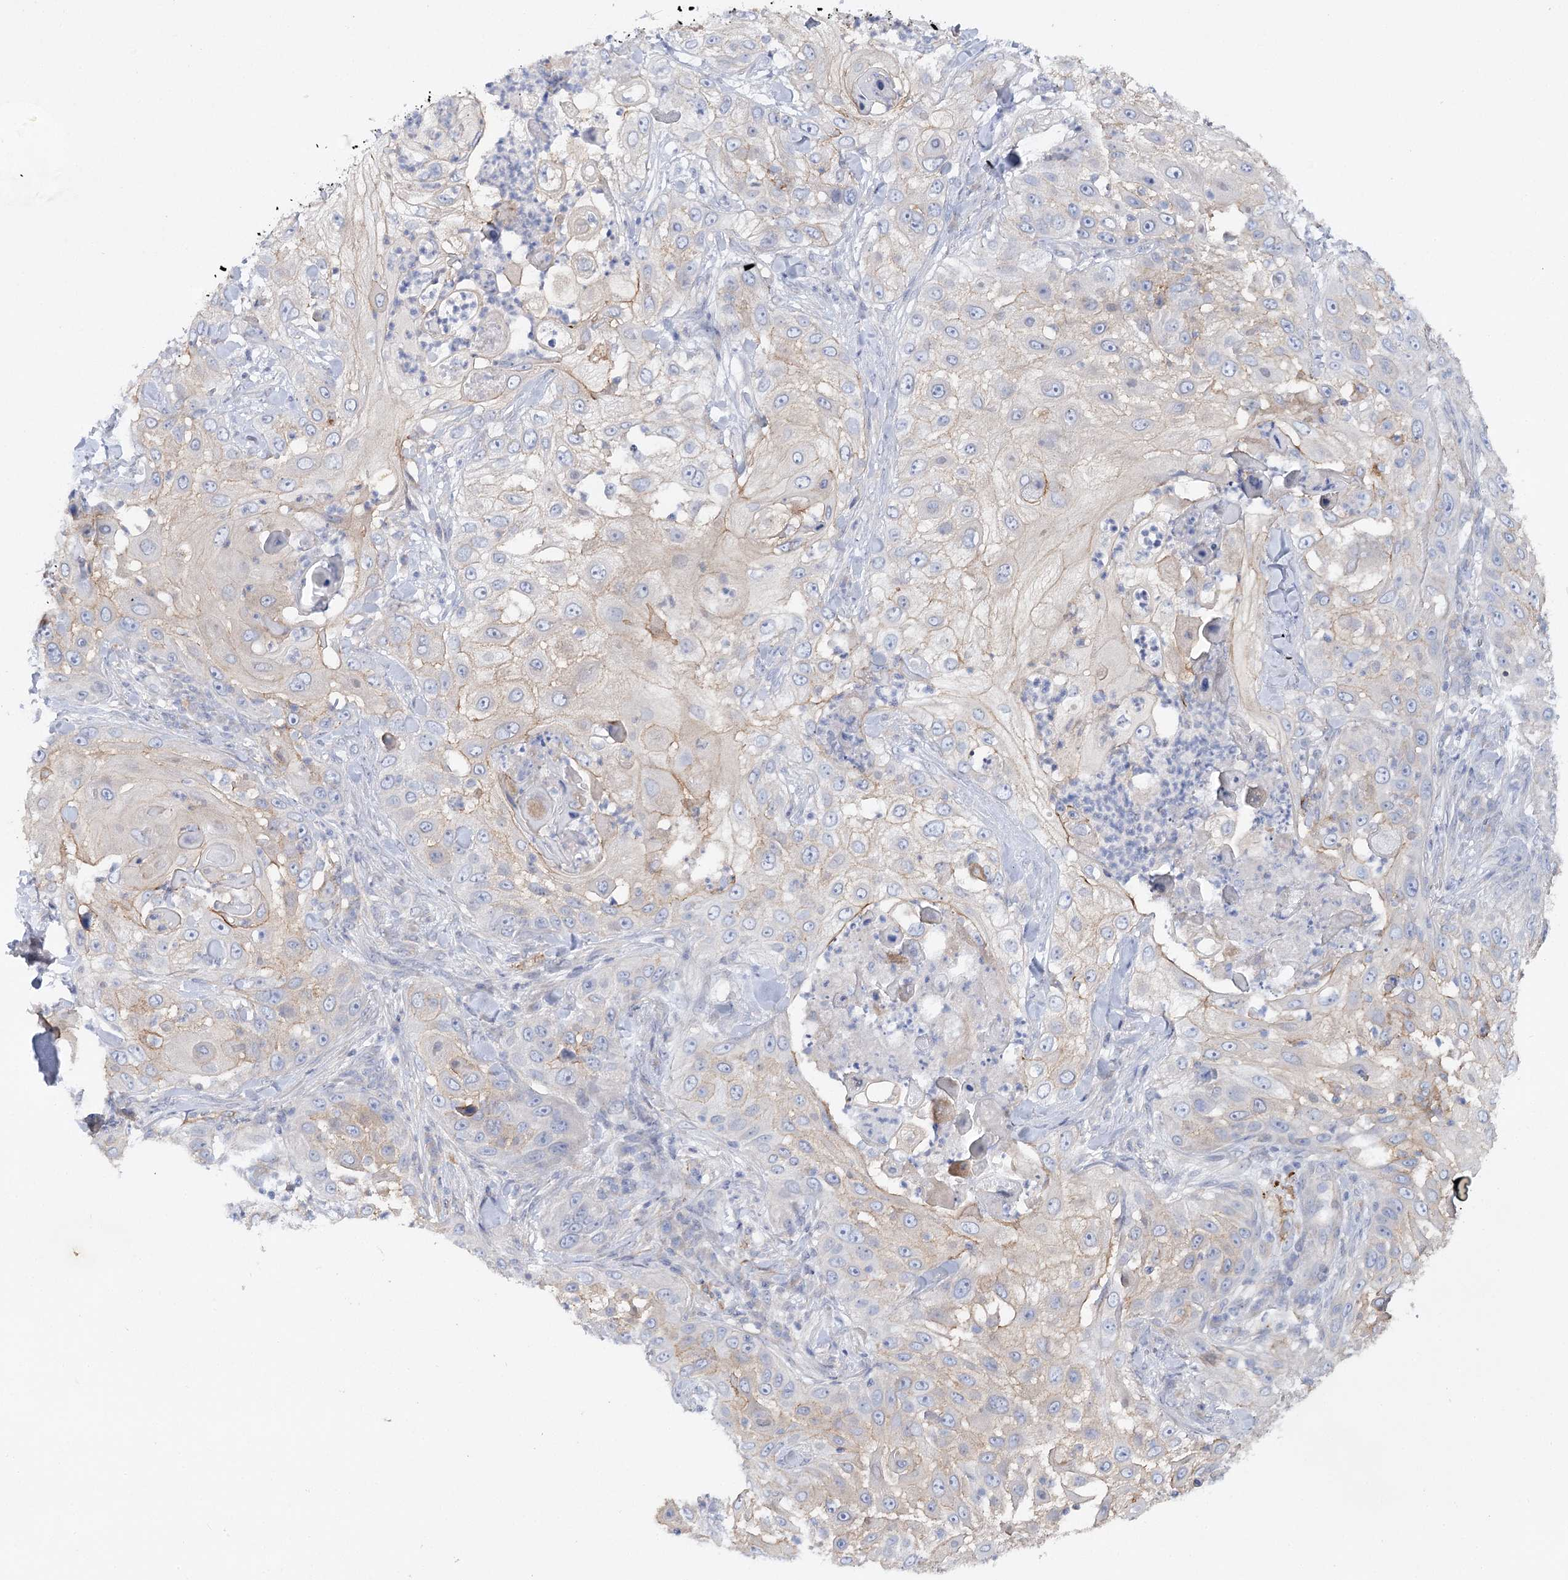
{"staining": {"intensity": "negative", "quantity": "none", "location": "none"}, "tissue": "skin cancer", "cell_type": "Tumor cells", "image_type": "cancer", "snomed": [{"axis": "morphology", "description": "Squamous cell carcinoma, NOS"}, {"axis": "topography", "description": "Skin"}], "caption": "Image shows no significant protein expression in tumor cells of skin cancer. (Stains: DAB IHC with hematoxylin counter stain, Microscopy: brightfield microscopy at high magnification).", "gene": "SCN11A", "patient": {"sex": "female", "age": 44}}